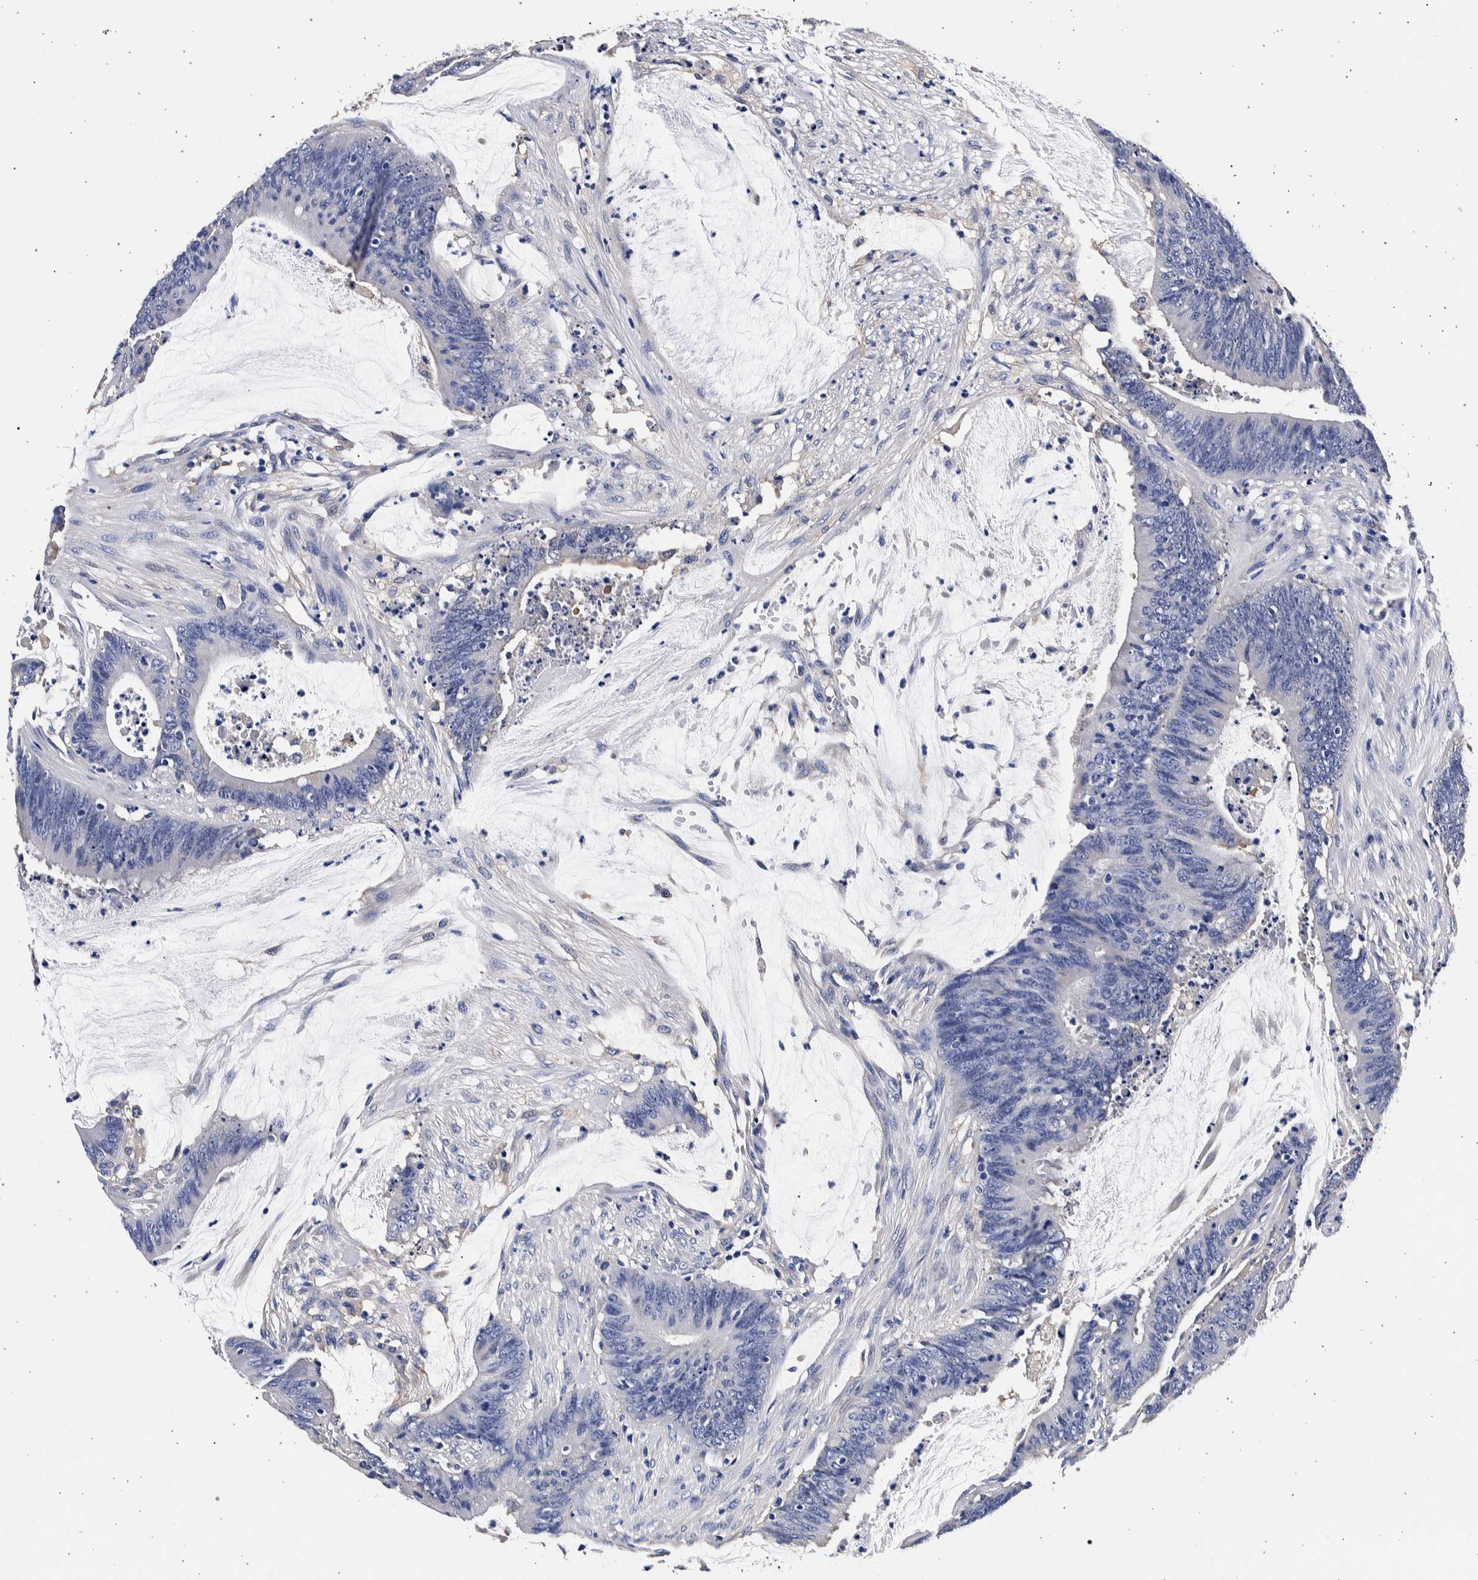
{"staining": {"intensity": "negative", "quantity": "none", "location": "none"}, "tissue": "colorectal cancer", "cell_type": "Tumor cells", "image_type": "cancer", "snomed": [{"axis": "morphology", "description": "Adenocarcinoma, NOS"}, {"axis": "topography", "description": "Rectum"}], "caption": "Immunohistochemical staining of human colorectal cancer shows no significant expression in tumor cells. Brightfield microscopy of immunohistochemistry stained with DAB (3,3'-diaminobenzidine) (brown) and hematoxylin (blue), captured at high magnification.", "gene": "NIBAN2", "patient": {"sex": "female", "age": 66}}